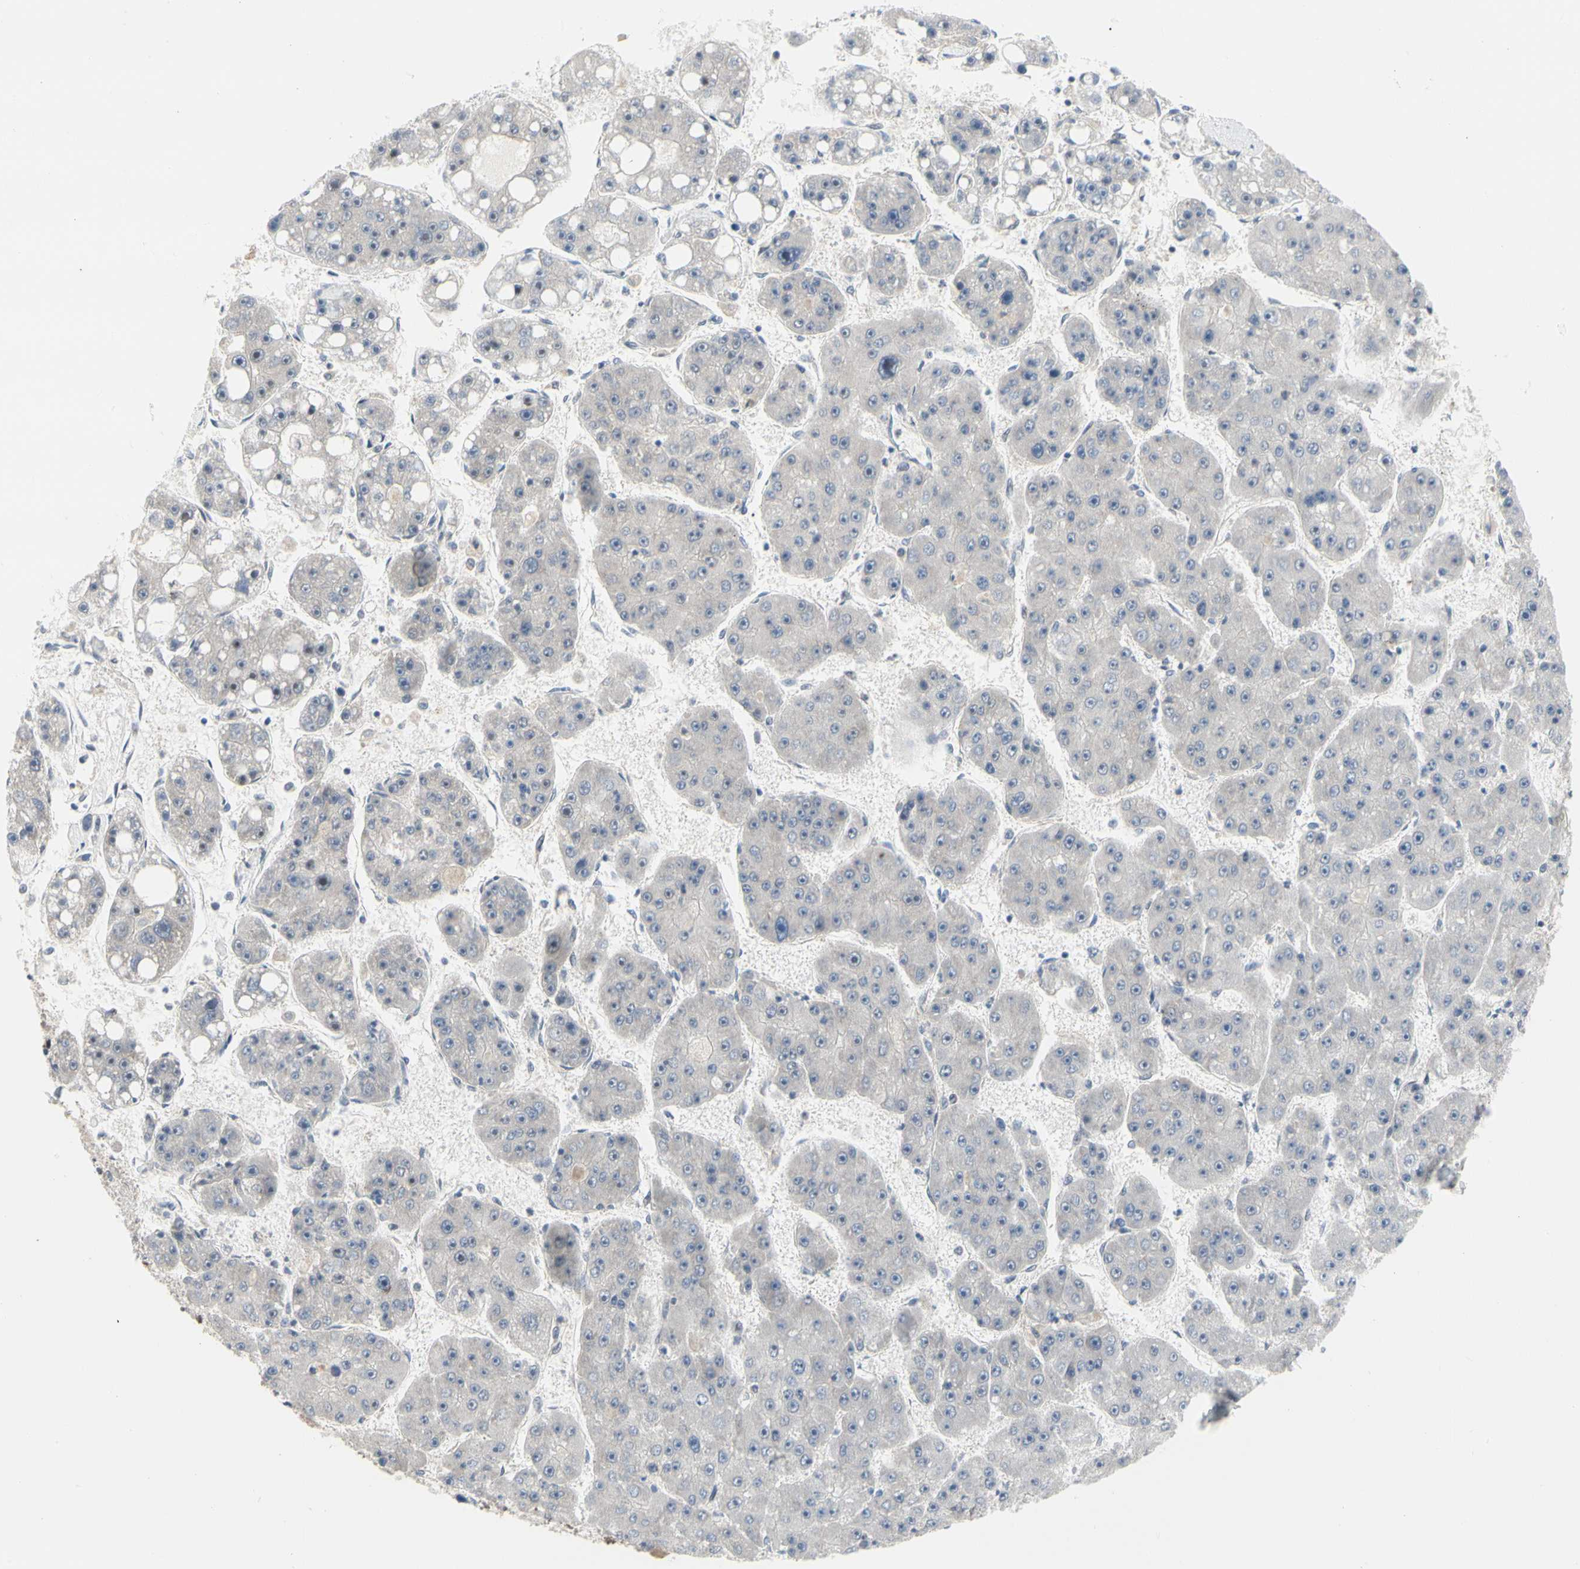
{"staining": {"intensity": "negative", "quantity": "none", "location": "none"}, "tissue": "liver cancer", "cell_type": "Tumor cells", "image_type": "cancer", "snomed": [{"axis": "morphology", "description": "Carcinoma, Hepatocellular, NOS"}, {"axis": "topography", "description": "Liver"}], "caption": "The histopathology image reveals no staining of tumor cells in liver cancer.", "gene": "CDK5", "patient": {"sex": "female", "age": 61}}